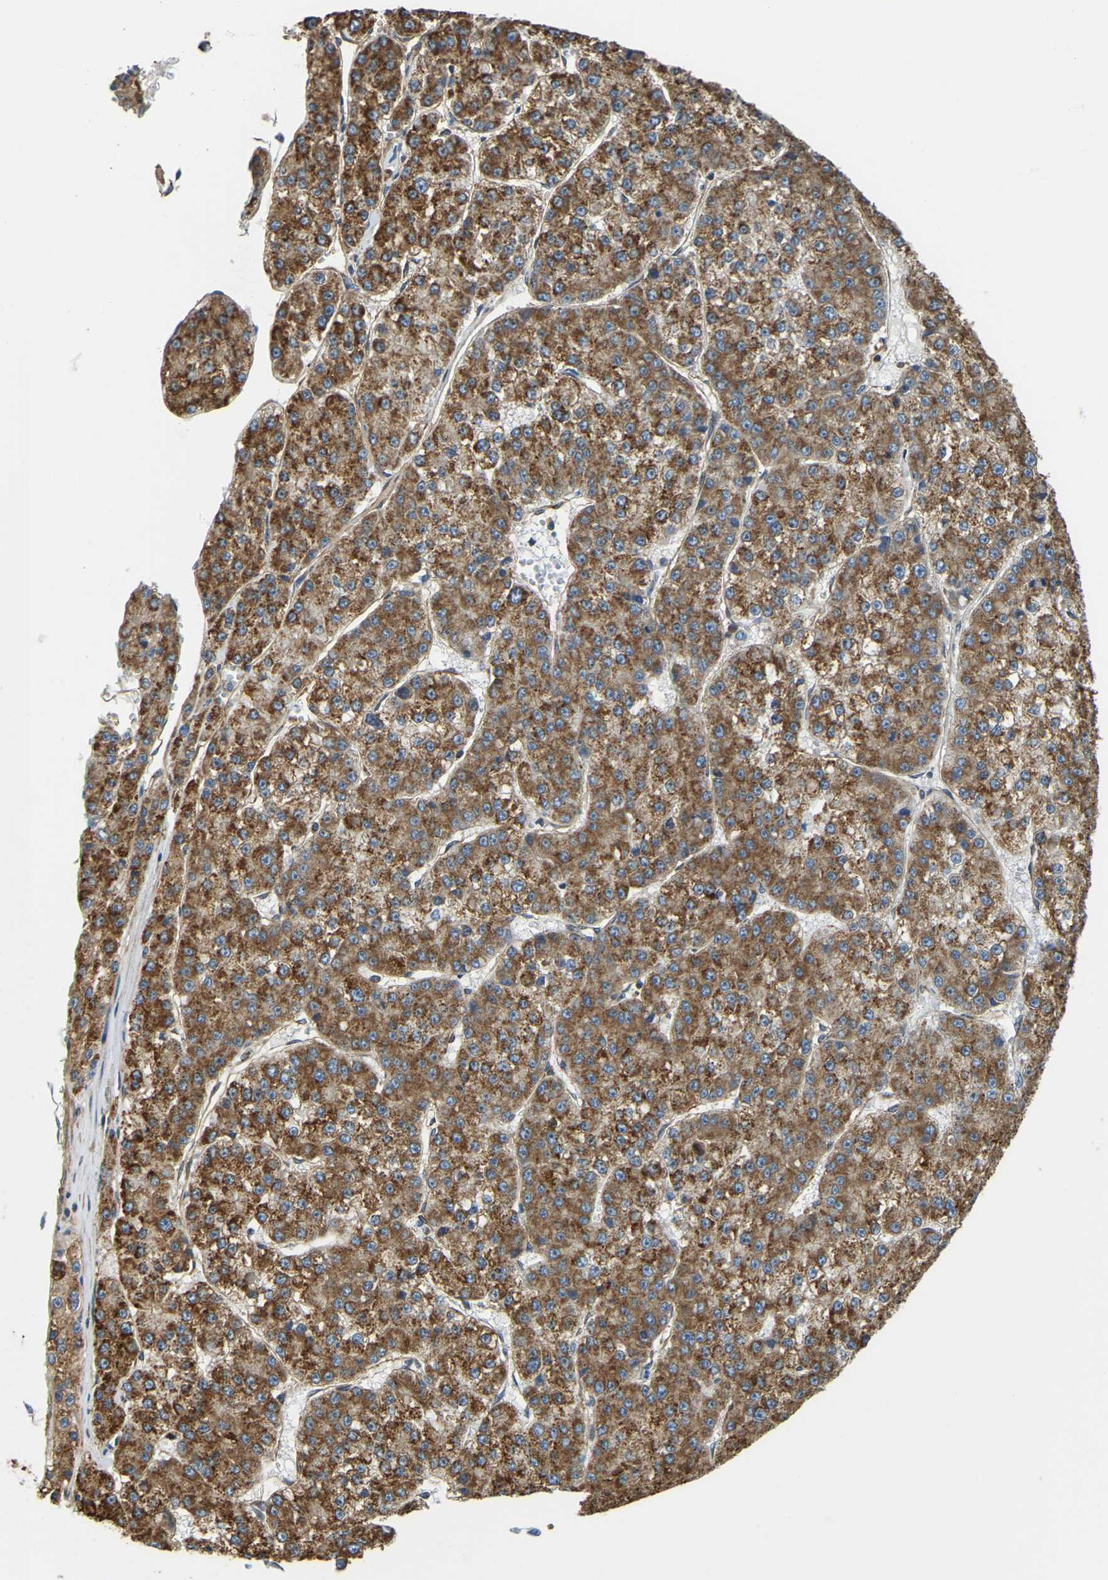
{"staining": {"intensity": "strong", "quantity": ">75%", "location": "cytoplasmic/membranous"}, "tissue": "liver cancer", "cell_type": "Tumor cells", "image_type": "cancer", "snomed": [{"axis": "morphology", "description": "Carcinoma, Hepatocellular, NOS"}, {"axis": "topography", "description": "Liver"}], "caption": "Liver cancer (hepatocellular carcinoma) stained with immunohistochemistry exhibits strong cytoplasmic/membranous staining in approximately >75% of tumor cells. The staining is performed using DAB brown chromogen to label protein expression. The nuclei are counter-stained blue using hematoxylin.", "gene": "AHNAK", "patient": {"sex": "female", "age": 73}}